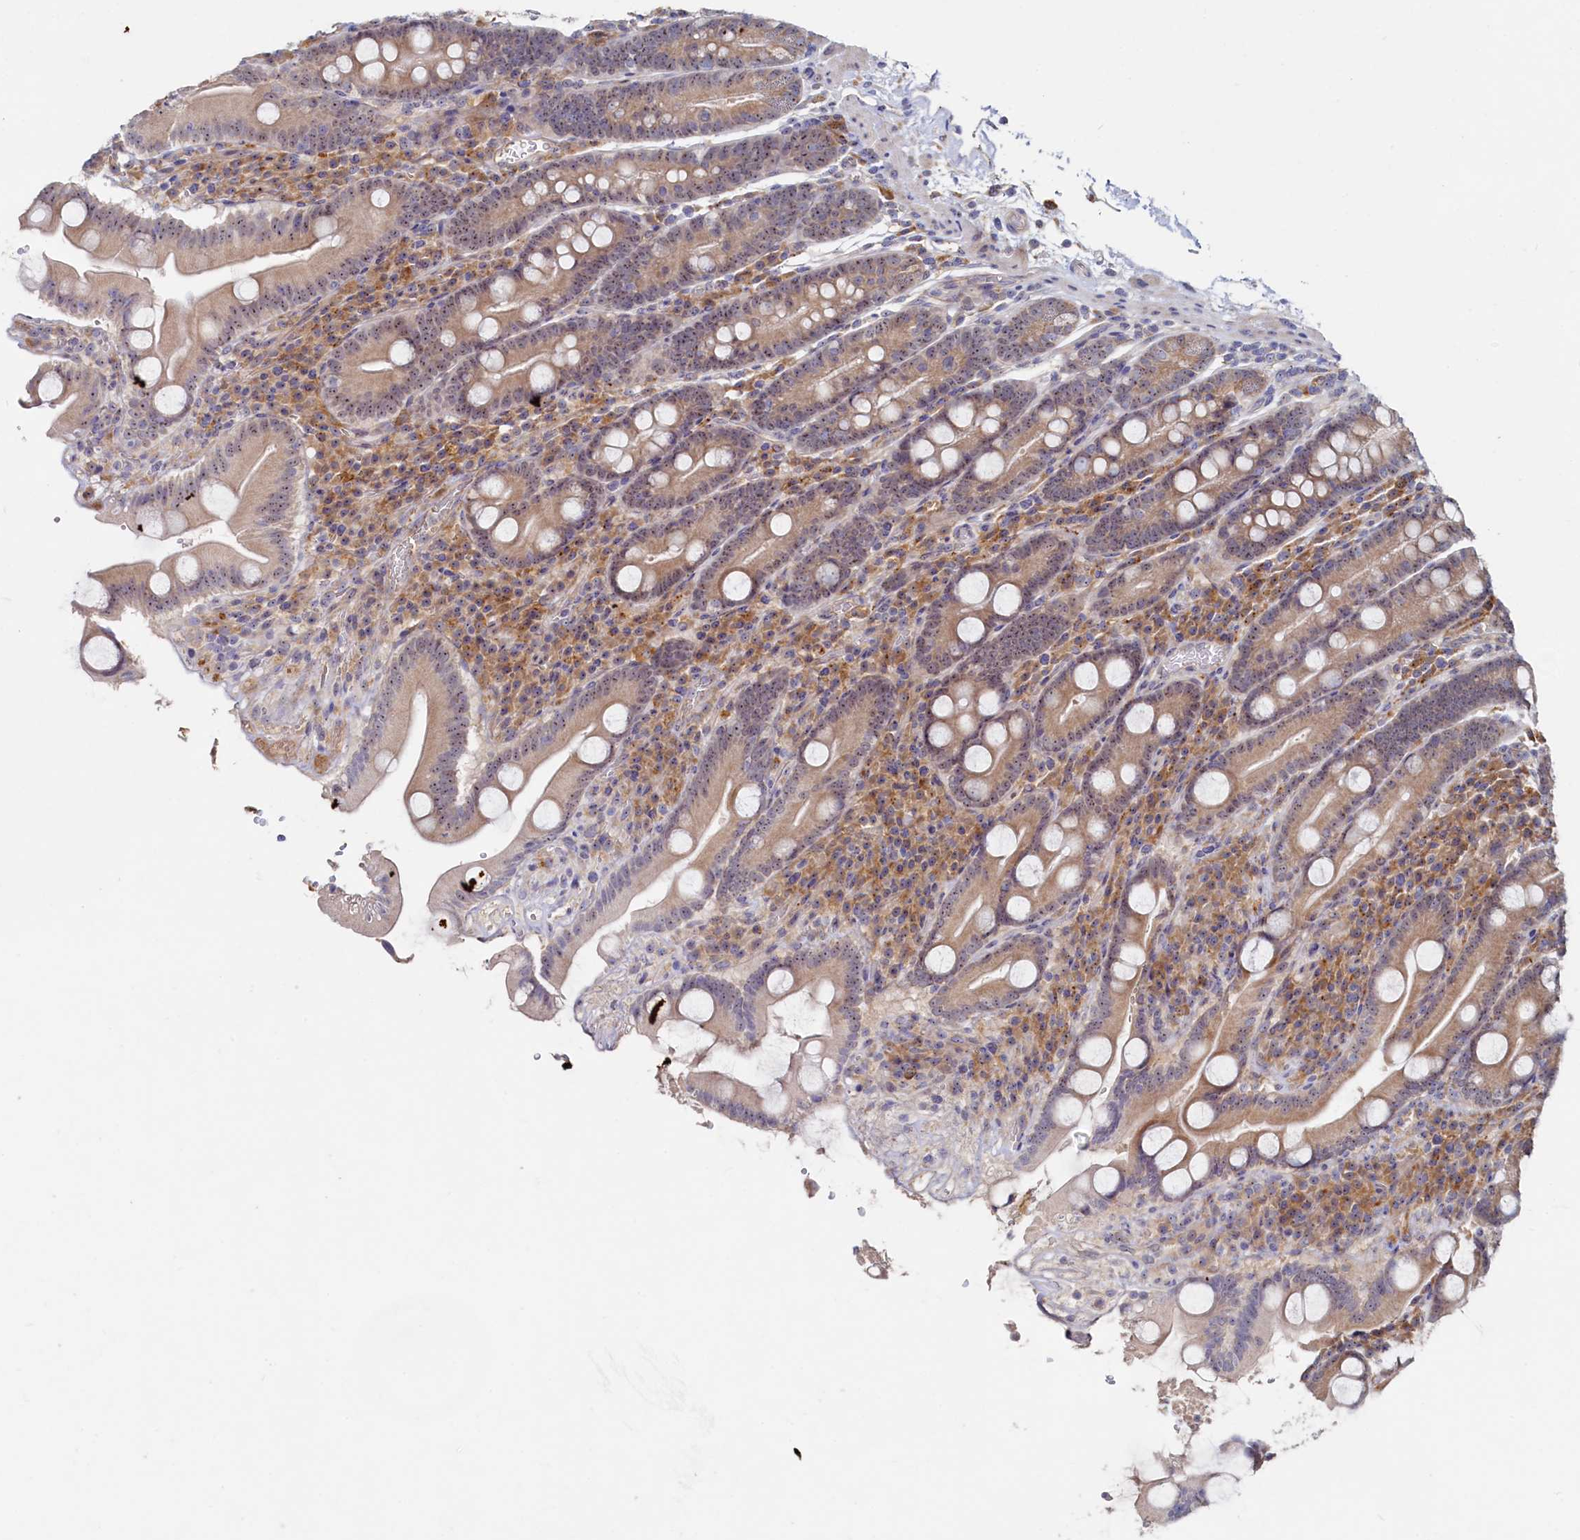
{"staining": {"intensity": "moderate", "quantity": ">75%", "location": "cytoplasmic/membranous"}, "tissue": "duodenum", "cell_type": "Glandular cells", "image_type": "normal", "snomed": [{"axis": "morphology", "description": "Normal tissue, NOS"}, {"axis": "topography", "description": "Duodenum"}], "caption": "Duodenum stained with DAB immunohistochemistry (IHC) exhibits medium levels of moderate cytoplasmic/membranous positivity in about >75% of glandular cells.", "gene": "RGS7BP", "patient": {"sex": "male", "age": 35}}